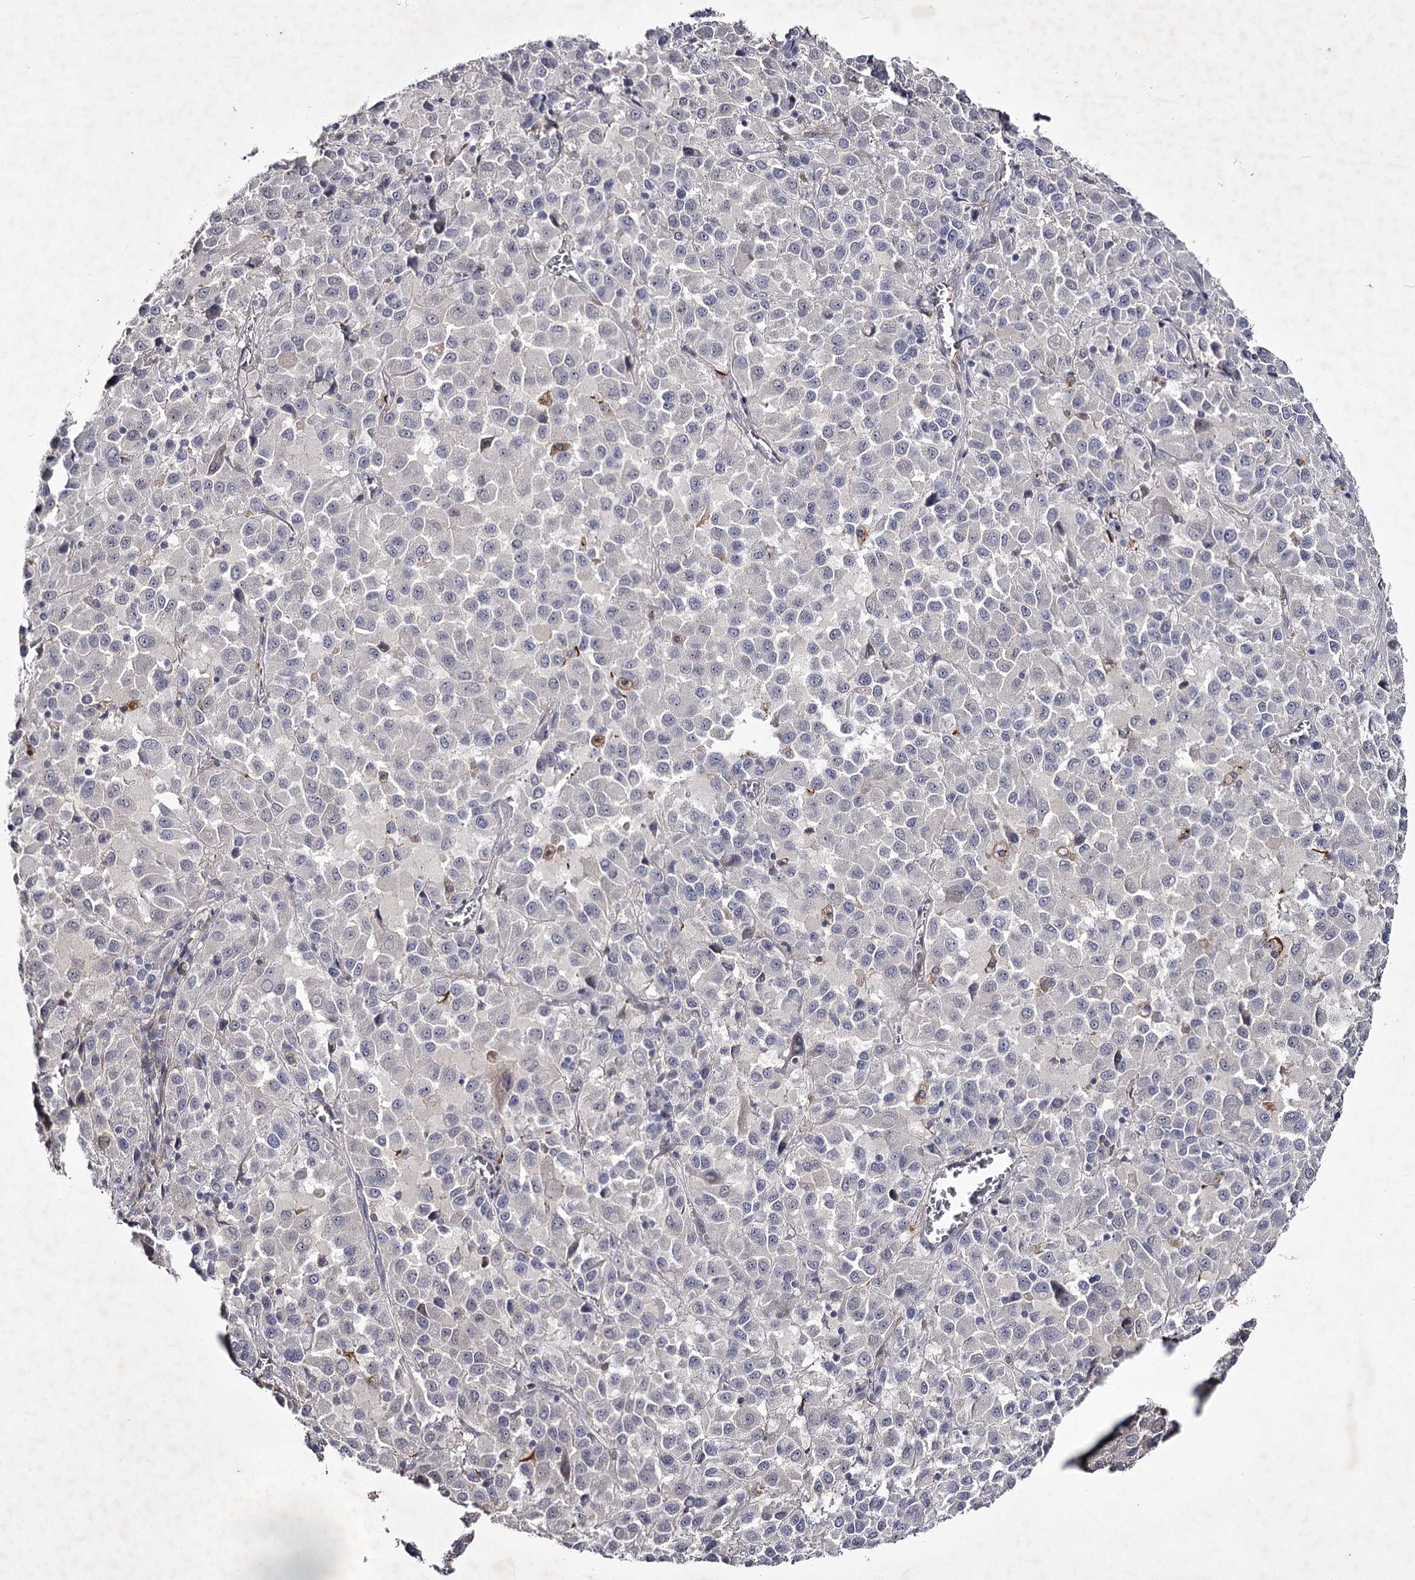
{"staining": {"intensity": "negative", "quantity": "none", "location": "none"}, "tissue": "melanoma", "cell_type": "Tumor cells", "image_type": "cancer", "snomed": [{"axis": "morphology", "description": "Malignant melanoma, Metastatic site"}, {"axis": "topography", "description": "Lung"}], "caption": "The histopathology image demonstrates no staining of tumor cells in melanoma.", "gene": "FDXACB1", "patient": {"sex": "male", "age": 64}}